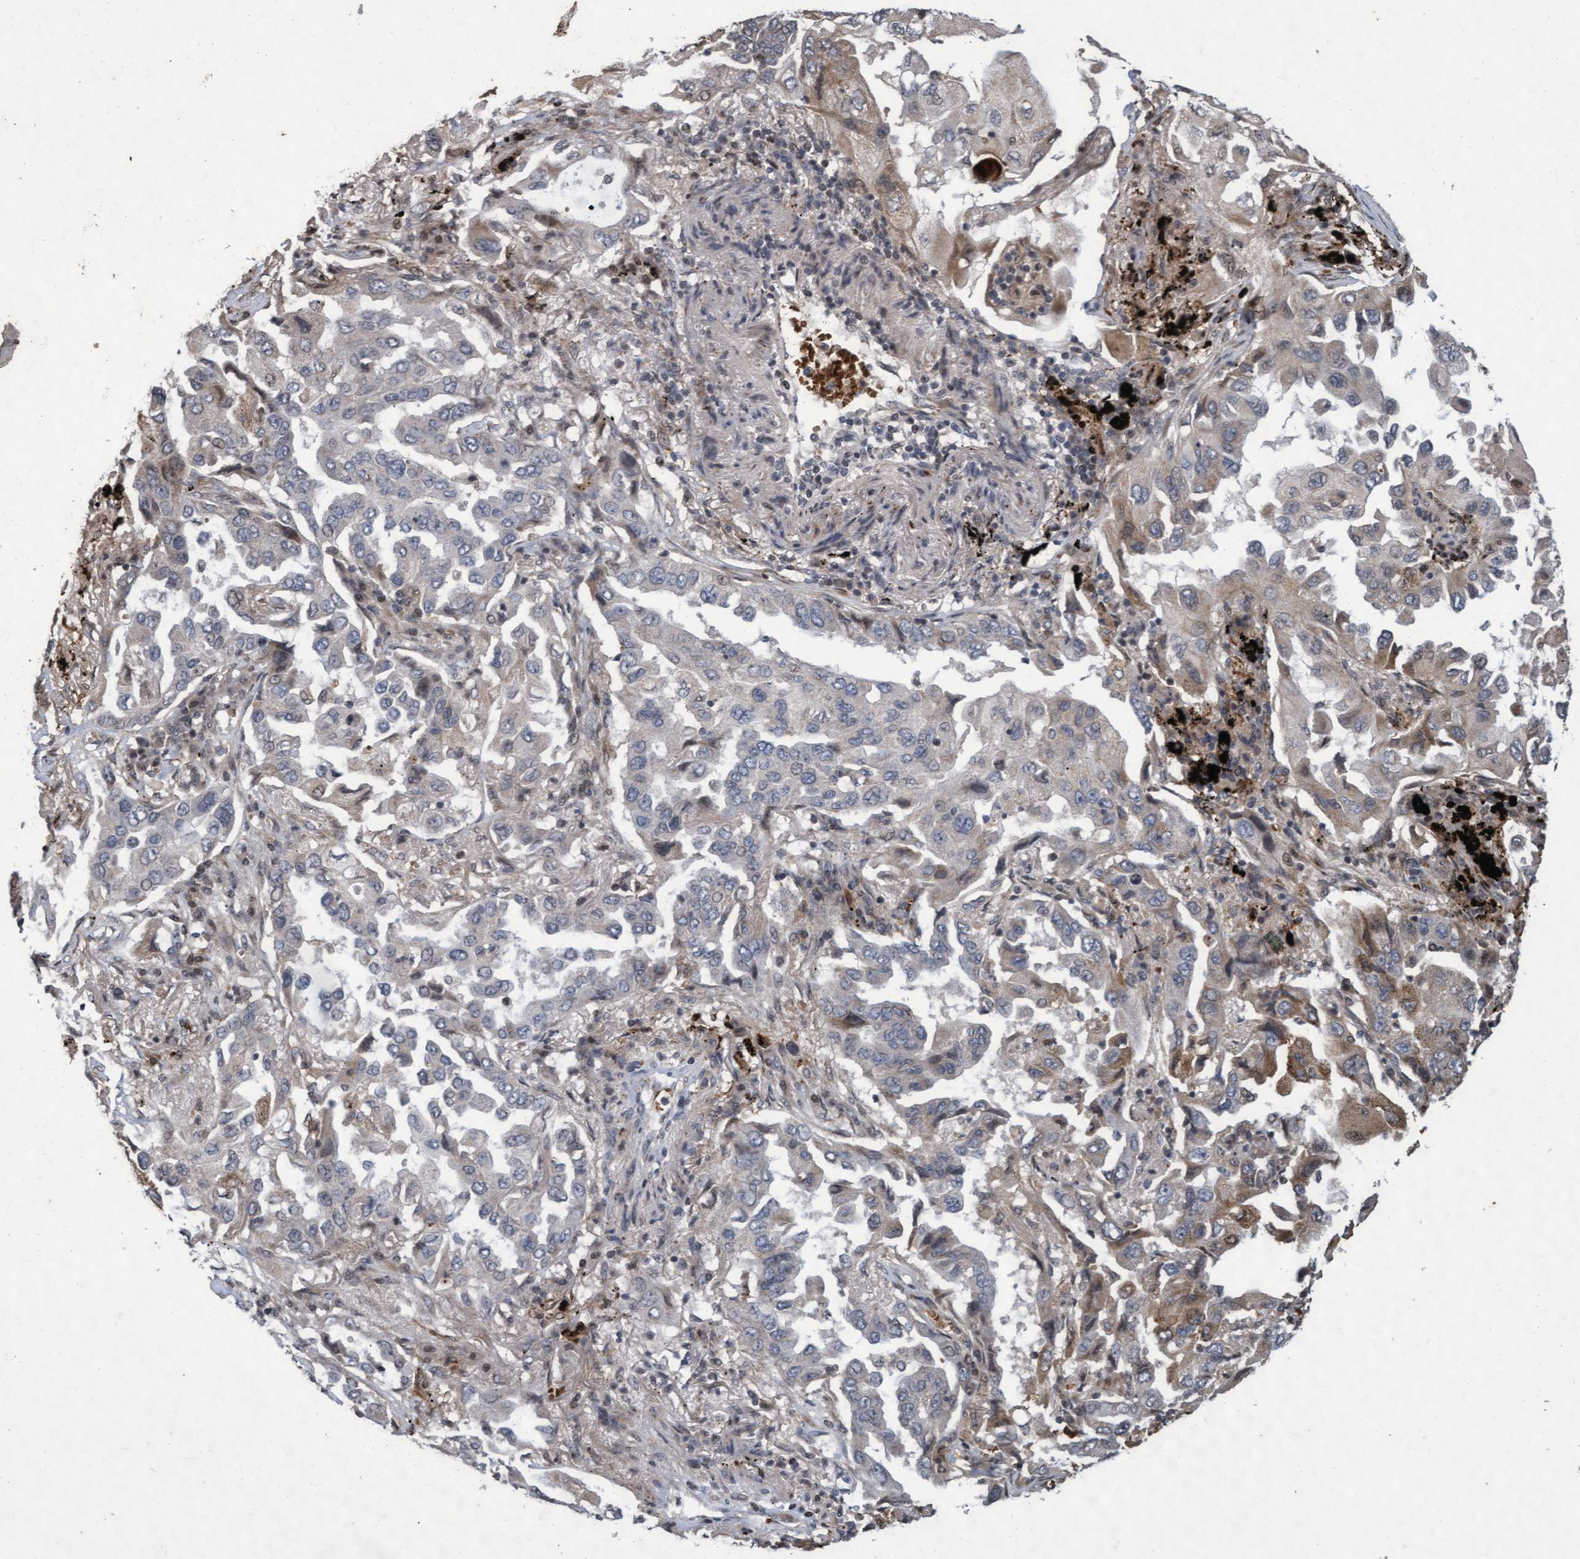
{"staining": {"intensity": "weak", "quantity": "<25%", "location": "cytoplasmic/membranous"}, "tissue": "lung cancer", "cell_type": "Tumor cells", "image_type": "cancer", "snomed": [{"axis": "morphology", "description": "Adenocarcinoma, NOS"}, {"axis": "topography", "description": "Lung"}], "caption": "Tumor cells show no significant staining in adenocarcinoma (lung).", "gene": "KCNC2", "patient": {"sex": "female", "age": 65}}